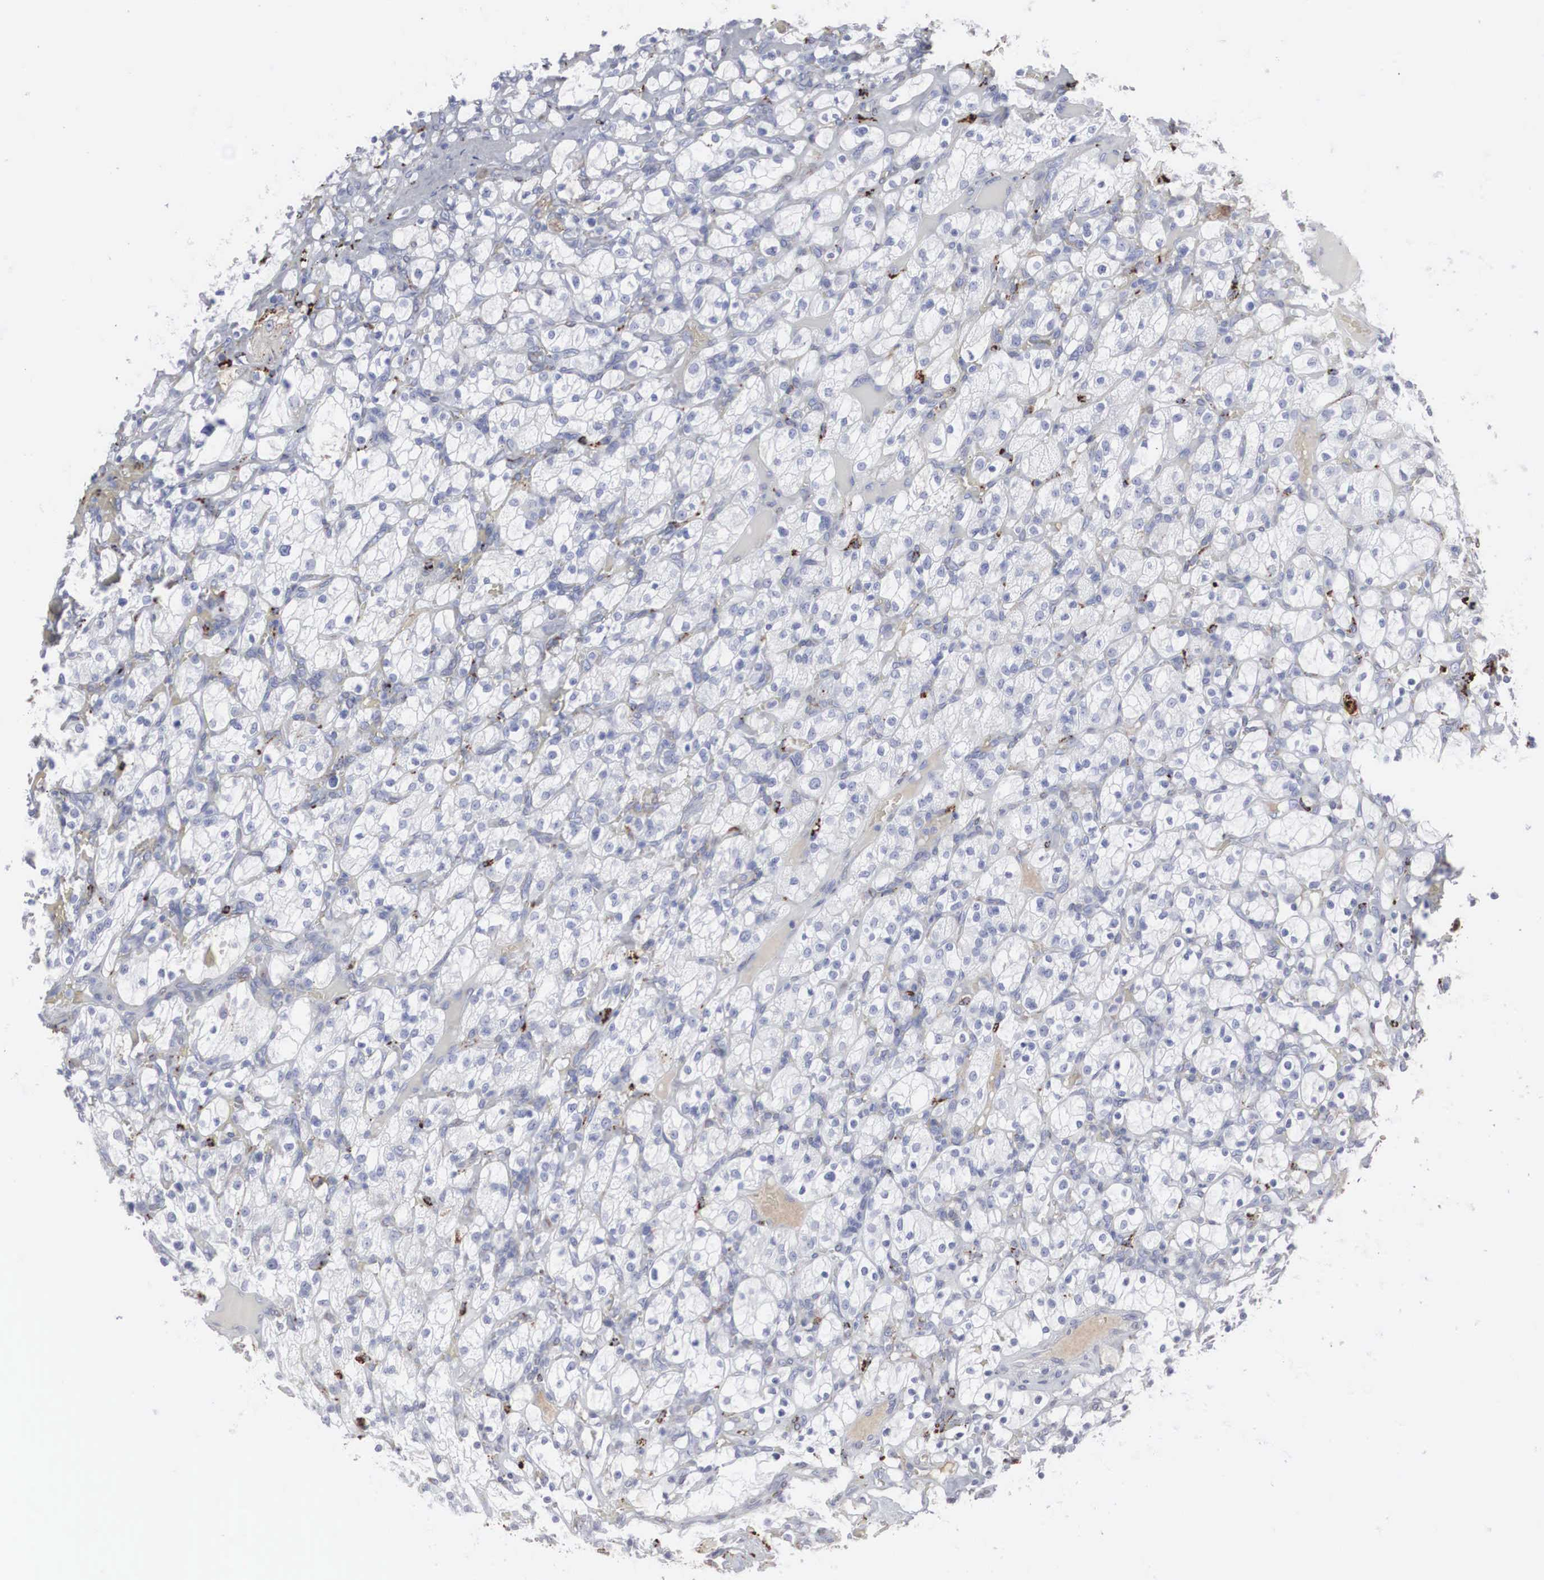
{"staining": {"intensity": "strong", "quantity": "<25%", "location": "cytoplasmic/membranous"}, "tissue": "renal cancer", "cell_type": "Tumor cells", "image_type": "cancer", "snomed": [{"axis": "morphology", "description": "Adenocarcinoma, NOS"}, {"axis": "topography", "description": "Kidney"}], "caption": "Immunohistochemistry micrograph of neoplastic tissue: human renal adenocarcinoma stained using immunohistochemistry displays medium levels of strong protein expression localized specifically in the cytoplasmic/membranous of tumor cells, appearing as a cytoplasmic/membranous brown color.", "gene": "LGALS3BP", "patient": {"sex": "female", "age": 83}}